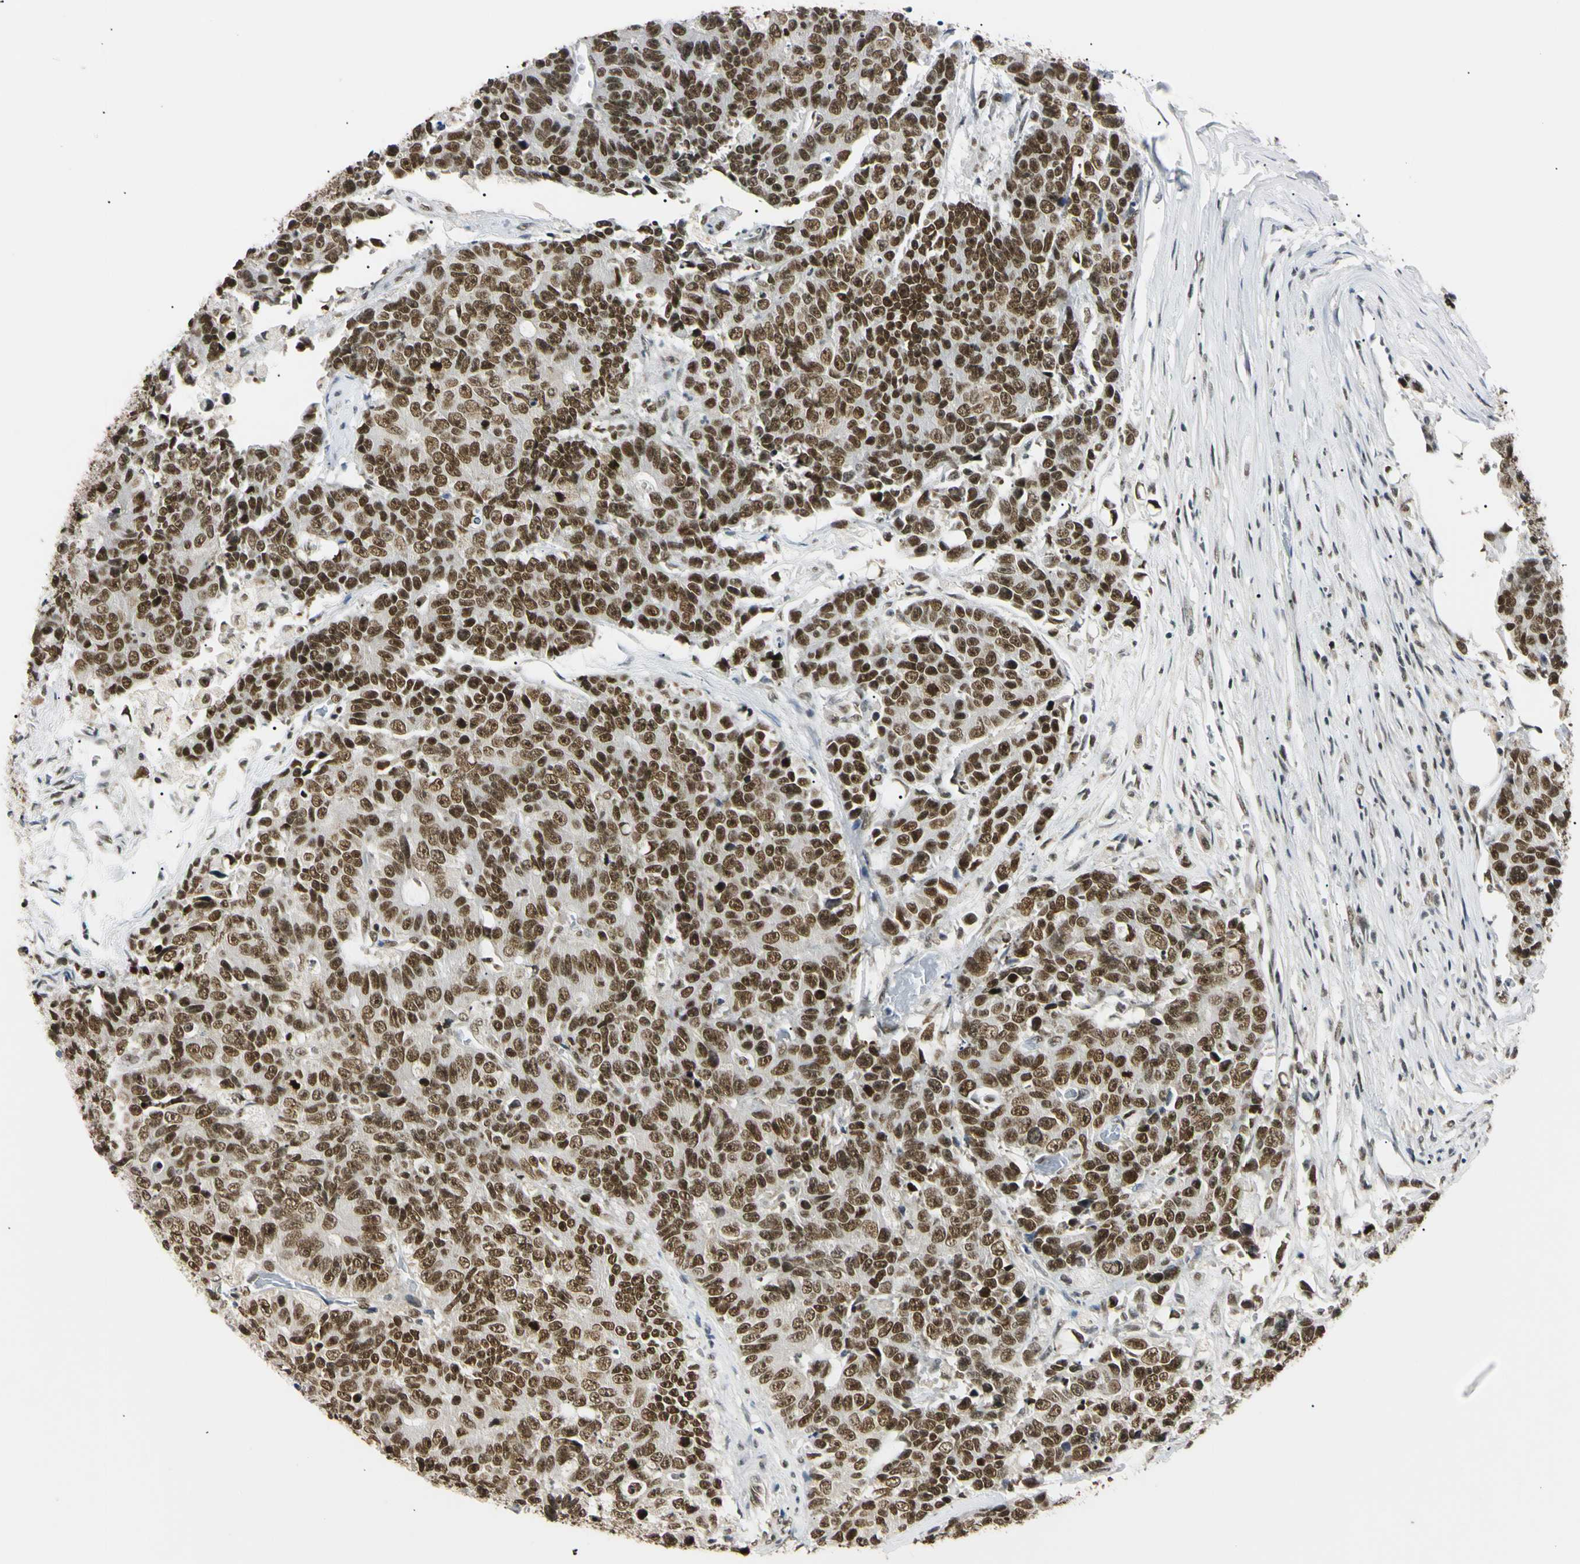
{"staining": {"intensity": "strong", "quantity": ">75%", "location": "nuclear"}, "tissue": "colorectal cancer", "cell_type": "Tumor cells", "image_type": "cancer", "snomed": [{"axis": "morphology", "description": "Adenocarcinoma, NOS"}, {"axis": "topography", "description": "Colon"}], "caption": "Human colorectal cancer (adenocarcinoma) stained for a protein (brown) exhibits strong nuclear positive staining in about >75% of tumor cells.", "gene": "SMARCA5", "patient": {"sex": "female", "age": 86}}